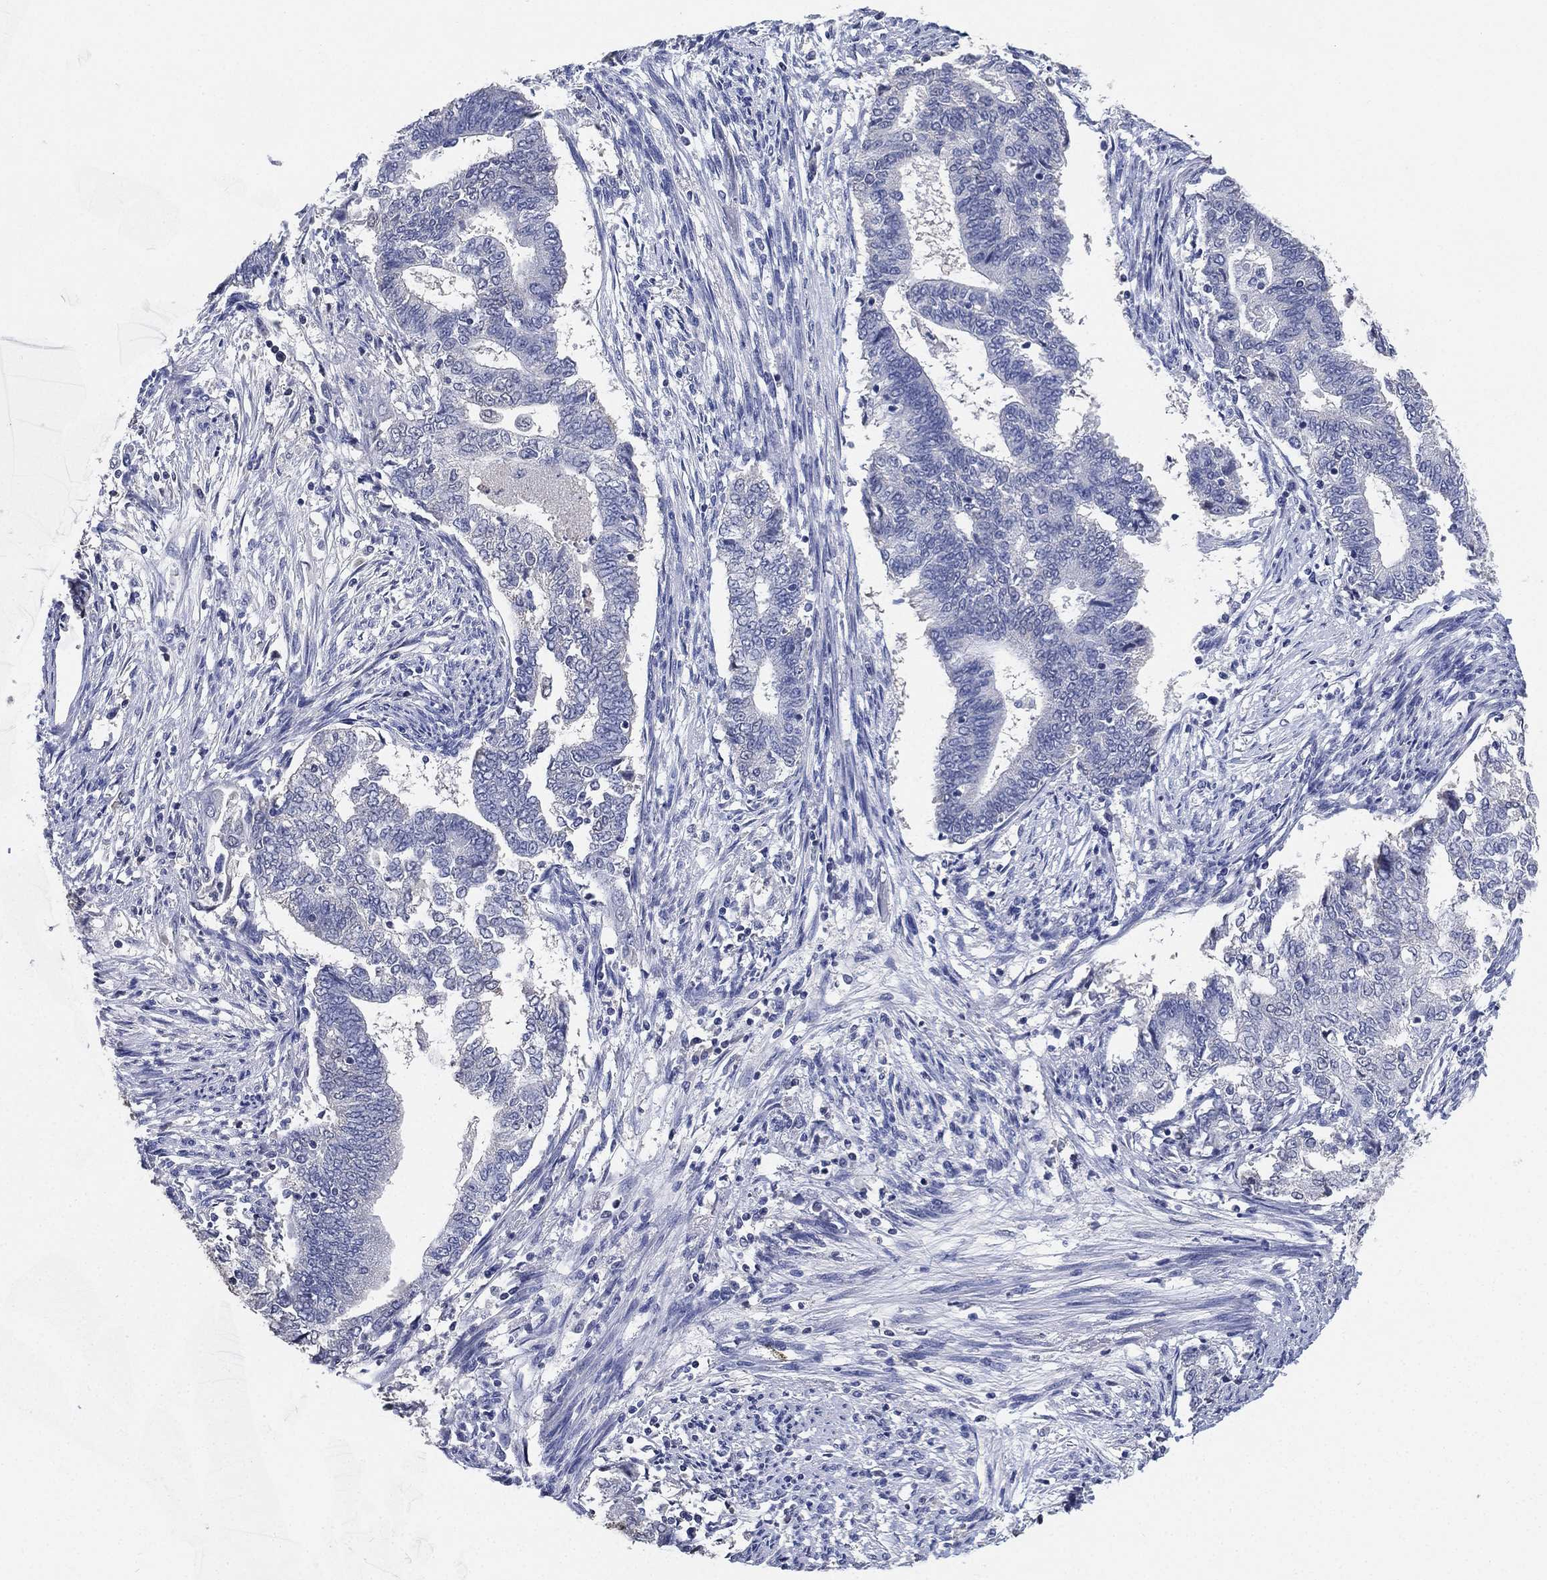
{"staining": {"intensity": "negative", "quantity": "none", "location": "none"}, "tissue": "endometrial cancer", "cell_type": "Tumor cells", "image_type": "cancer", "snomed": [{"axis": "morphology", "description": "Adenocarcinoma, NOS"}, {"axis": "topography", "description": "Endometrium"}], "caption": "IHC histopathology image of endometrial cancer (adenocarcinoma) stained for a protein (brown), which reveals no expression in tumor cells.", "gene": "IYD", "patient": {"sex": "female", "age": 65}}